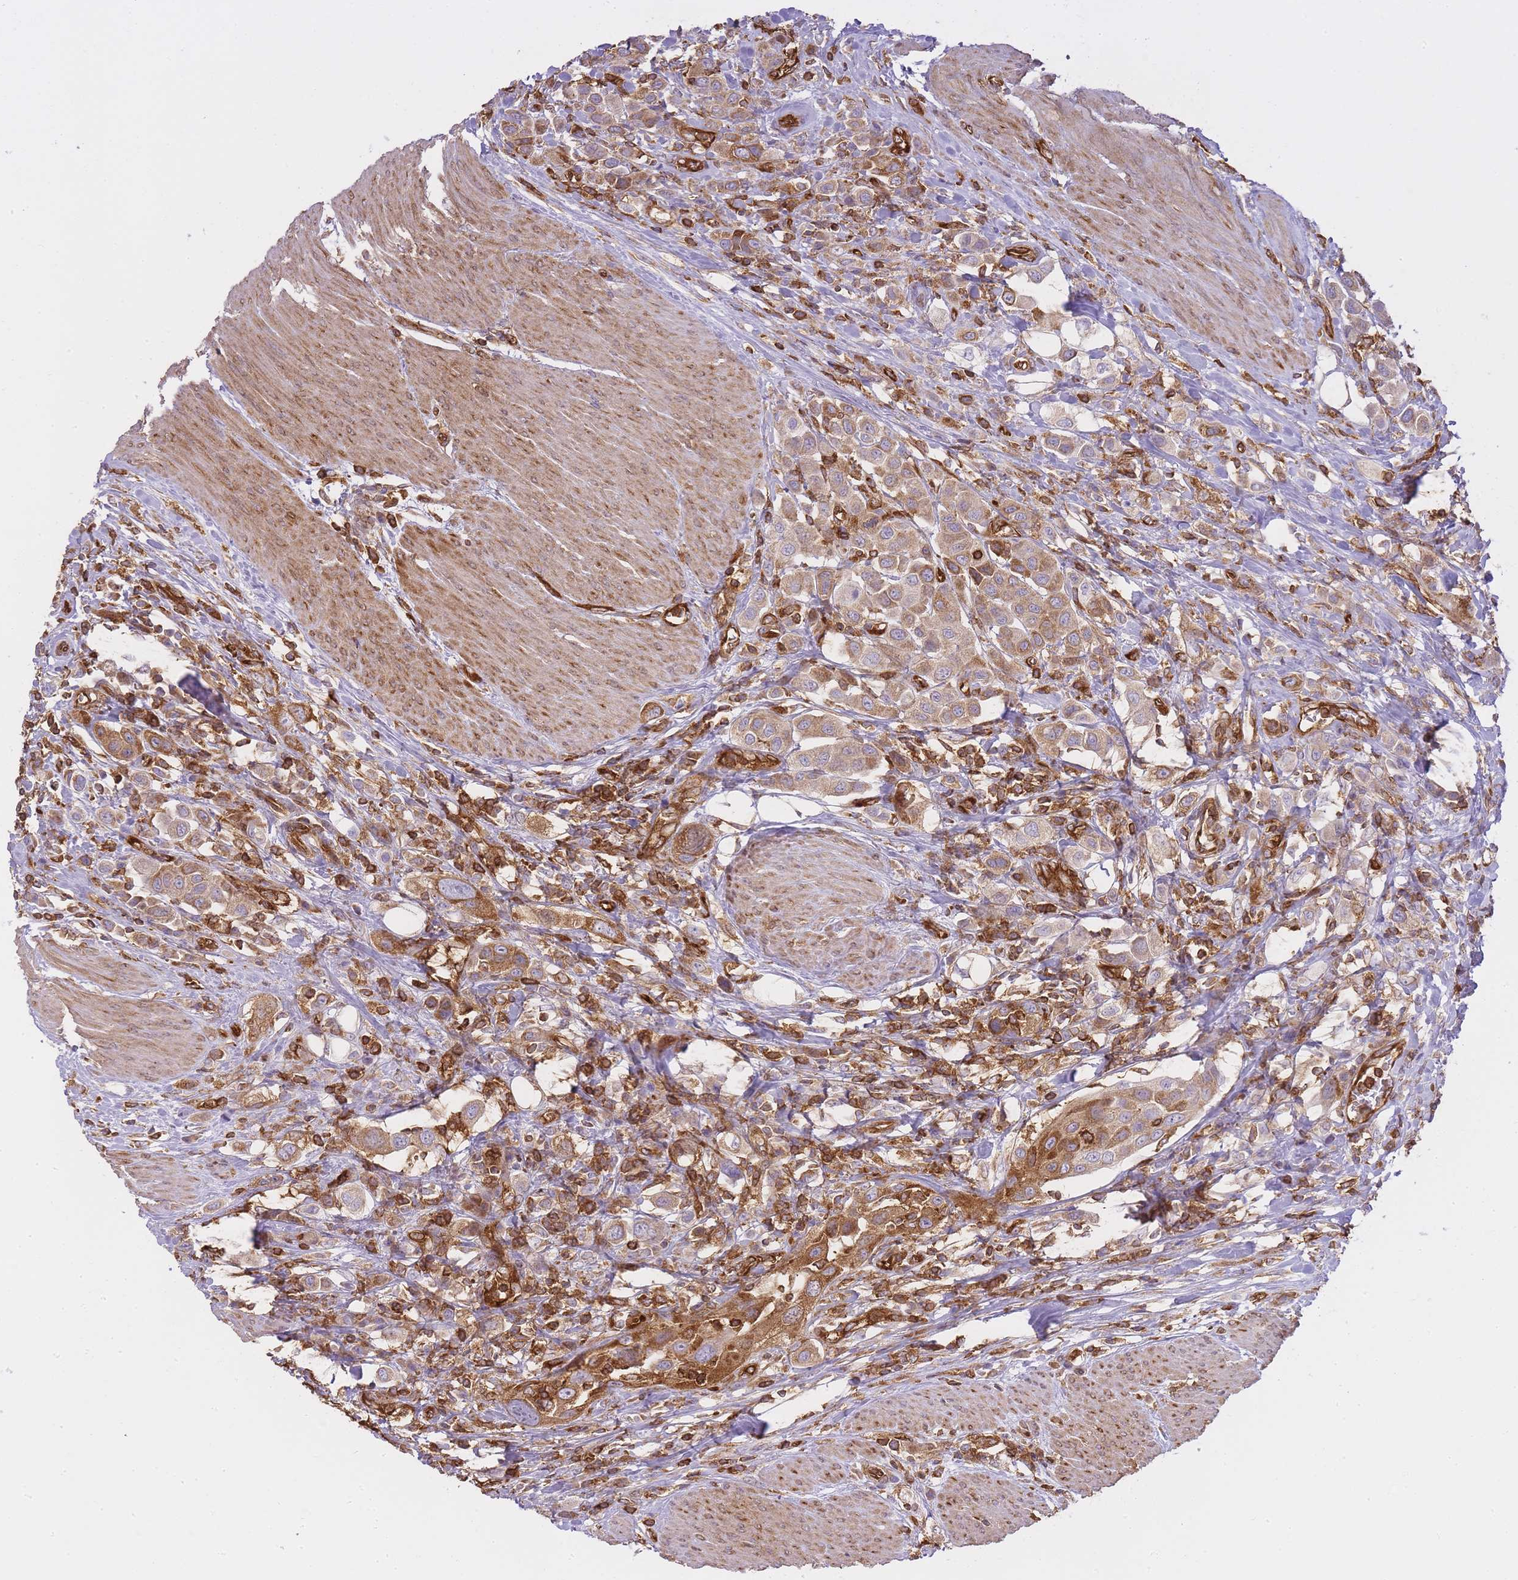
{"staining": {"intensity": "moderate", "quantity": ">75%", "location": "cytoplasmic/membranous"}, "tissue": "urothelial cancer", "cell_type": "Tumor cells", "image_type": "cancer", "snomed": [{"axis": "morphology", "description": "Urothelial carcinoma, High grade"}, {"axis": "topography", "description": "Urinary bladder"}], "caption": "This photomicrograph displays urothelial cancer stained with IHC to label a protein in brown. The cytoplasmic/membranous of tumor cells show moderate positivity for the protein. Nuclei are counter-stained blue.", "gene": "MSN", "patient": {"sex": "male", "age": 50}}